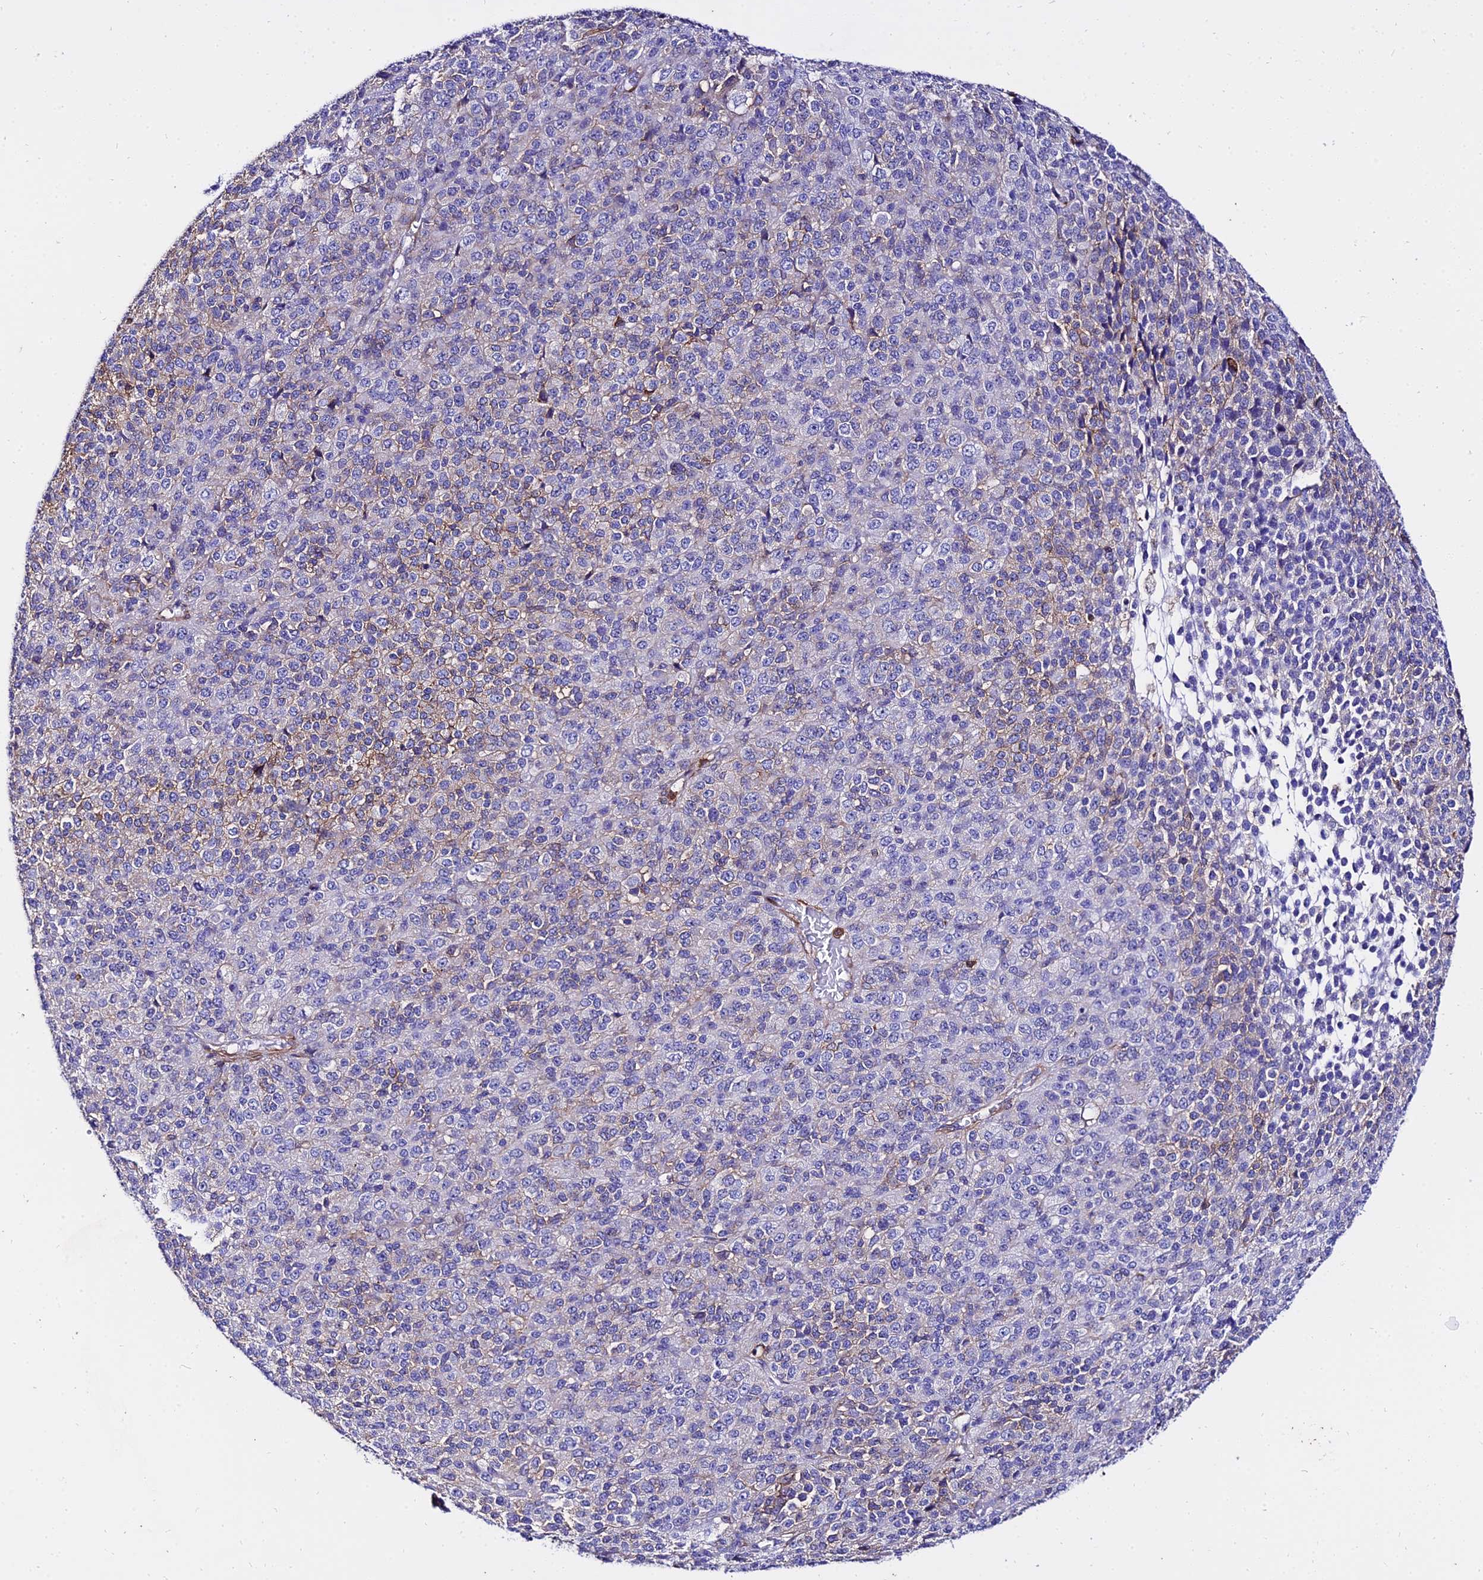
{"staining": {"intensity": "negative", "quantity": "none", "location": "none"}, "tissue": "melanoma", "cell_type": "Tumor cells", "image_type": "cancer", "snomed": [{"axis": "morphology", "description": "Malignant melanoma, Metastatic site"}, {"axis": "topography", "description": "Brain"}], "caption": "This micrograph is of melanoma stained with immunohistochemistry to label a protein in brown with the nuclei are counter-stained blue. There is no expression in tumor cells. The staining was performed using DAB (3,3'-diaminobenzidine) to visualize the protein expression in brown, while the nuclei were stained in blue with hematoxylin (Magnification: 20x).", "gene": "CSRP1", "patient": {"sex": "female", "age": 56}}